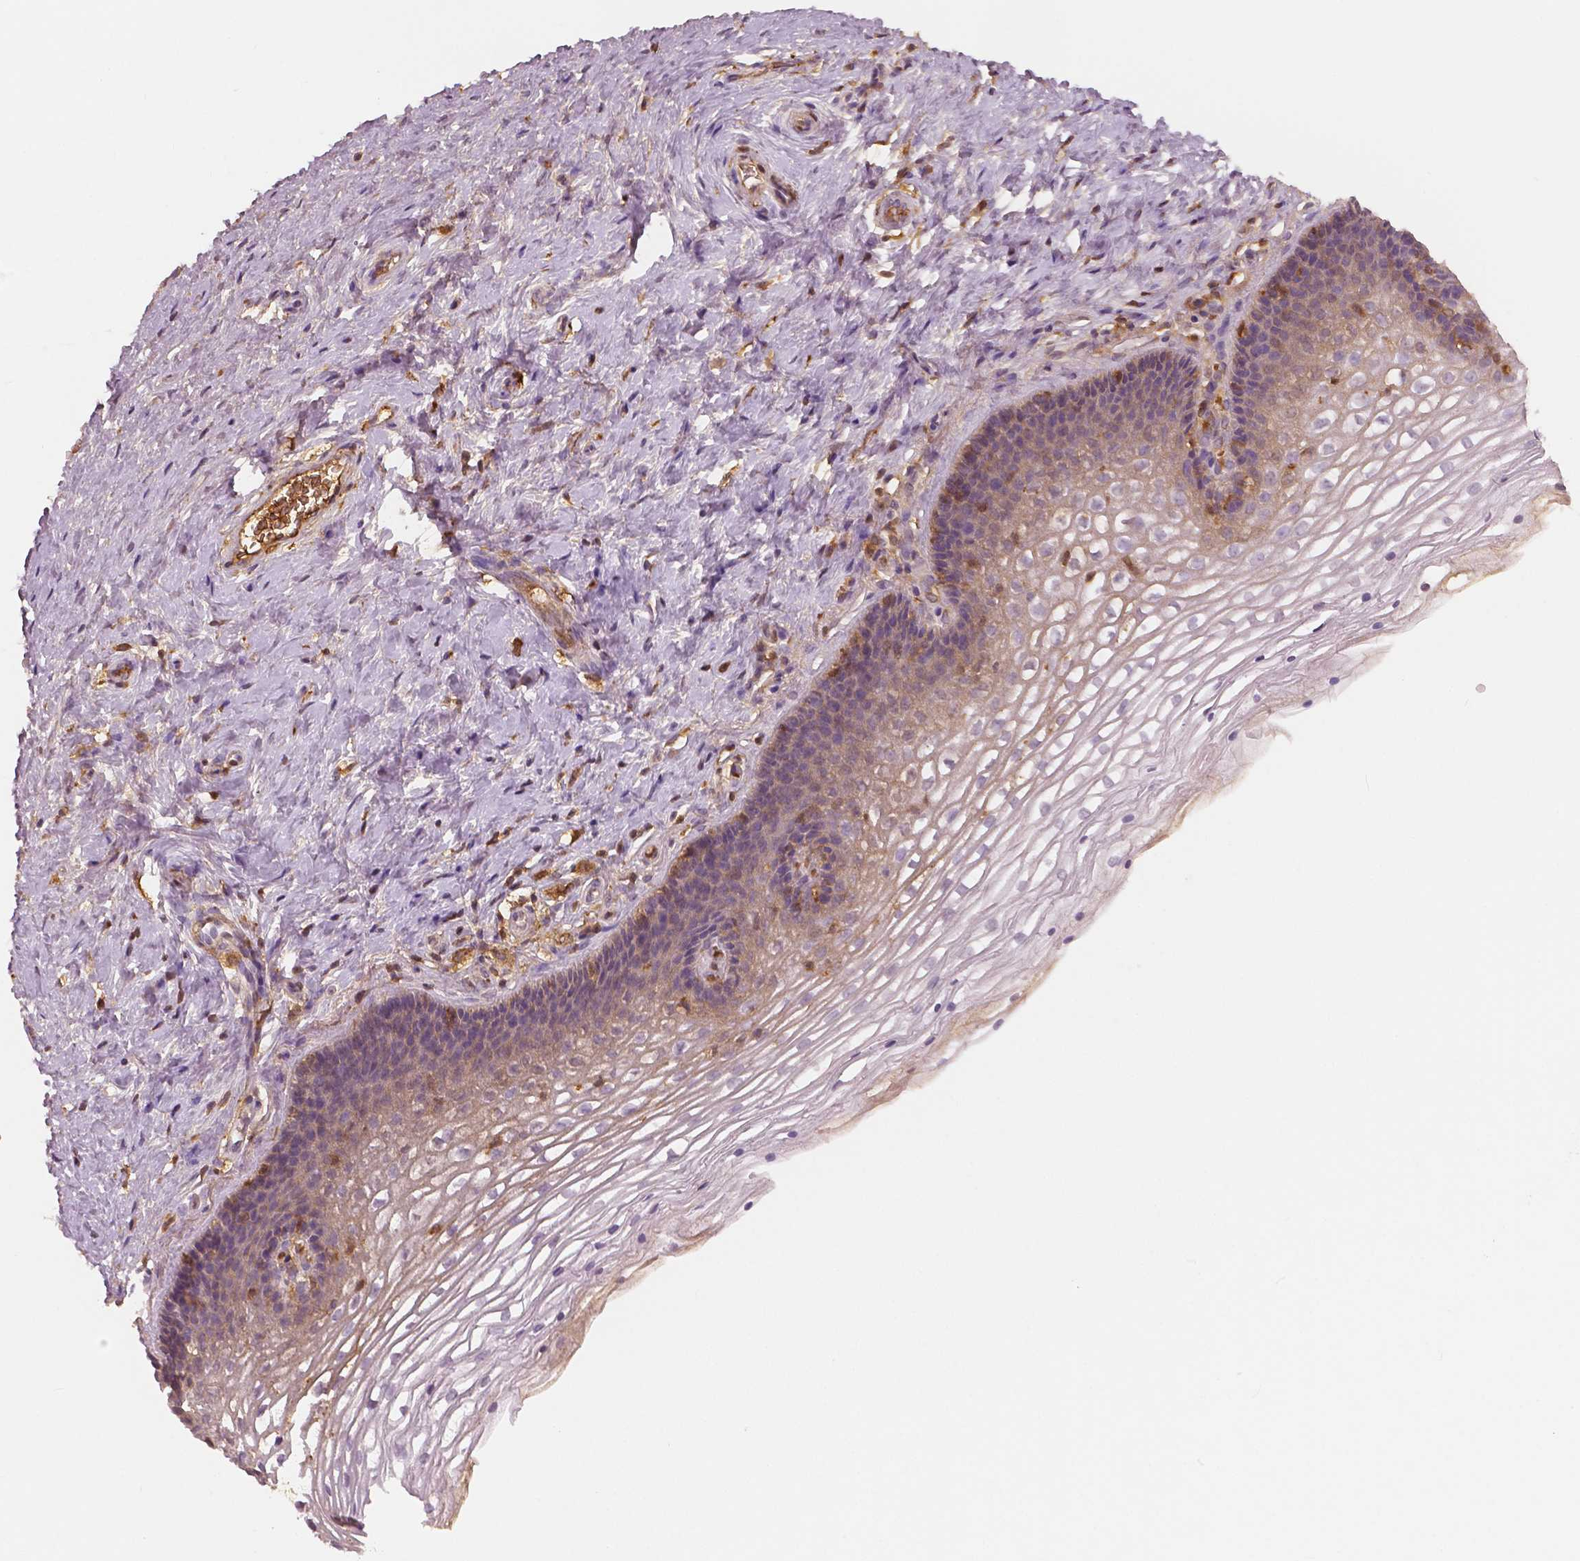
{"staining": {"intensity": "negative", "quantity": "none", "location": "none"}, "tissue": "cervix", "cell_type": "Glandular cells", "image_type": "normal", "snomed": [{"axis": "morphology", "description": "Normal tissue, NOS"}, {"axis": "topography", "description": "Cervix"}], "caption": "Glandular cells show no significant protein positivity in normal cervix. Nuclei are stained in blue.", "gene": "APOA4", "patient": {"sex": "female", "age": 34}}